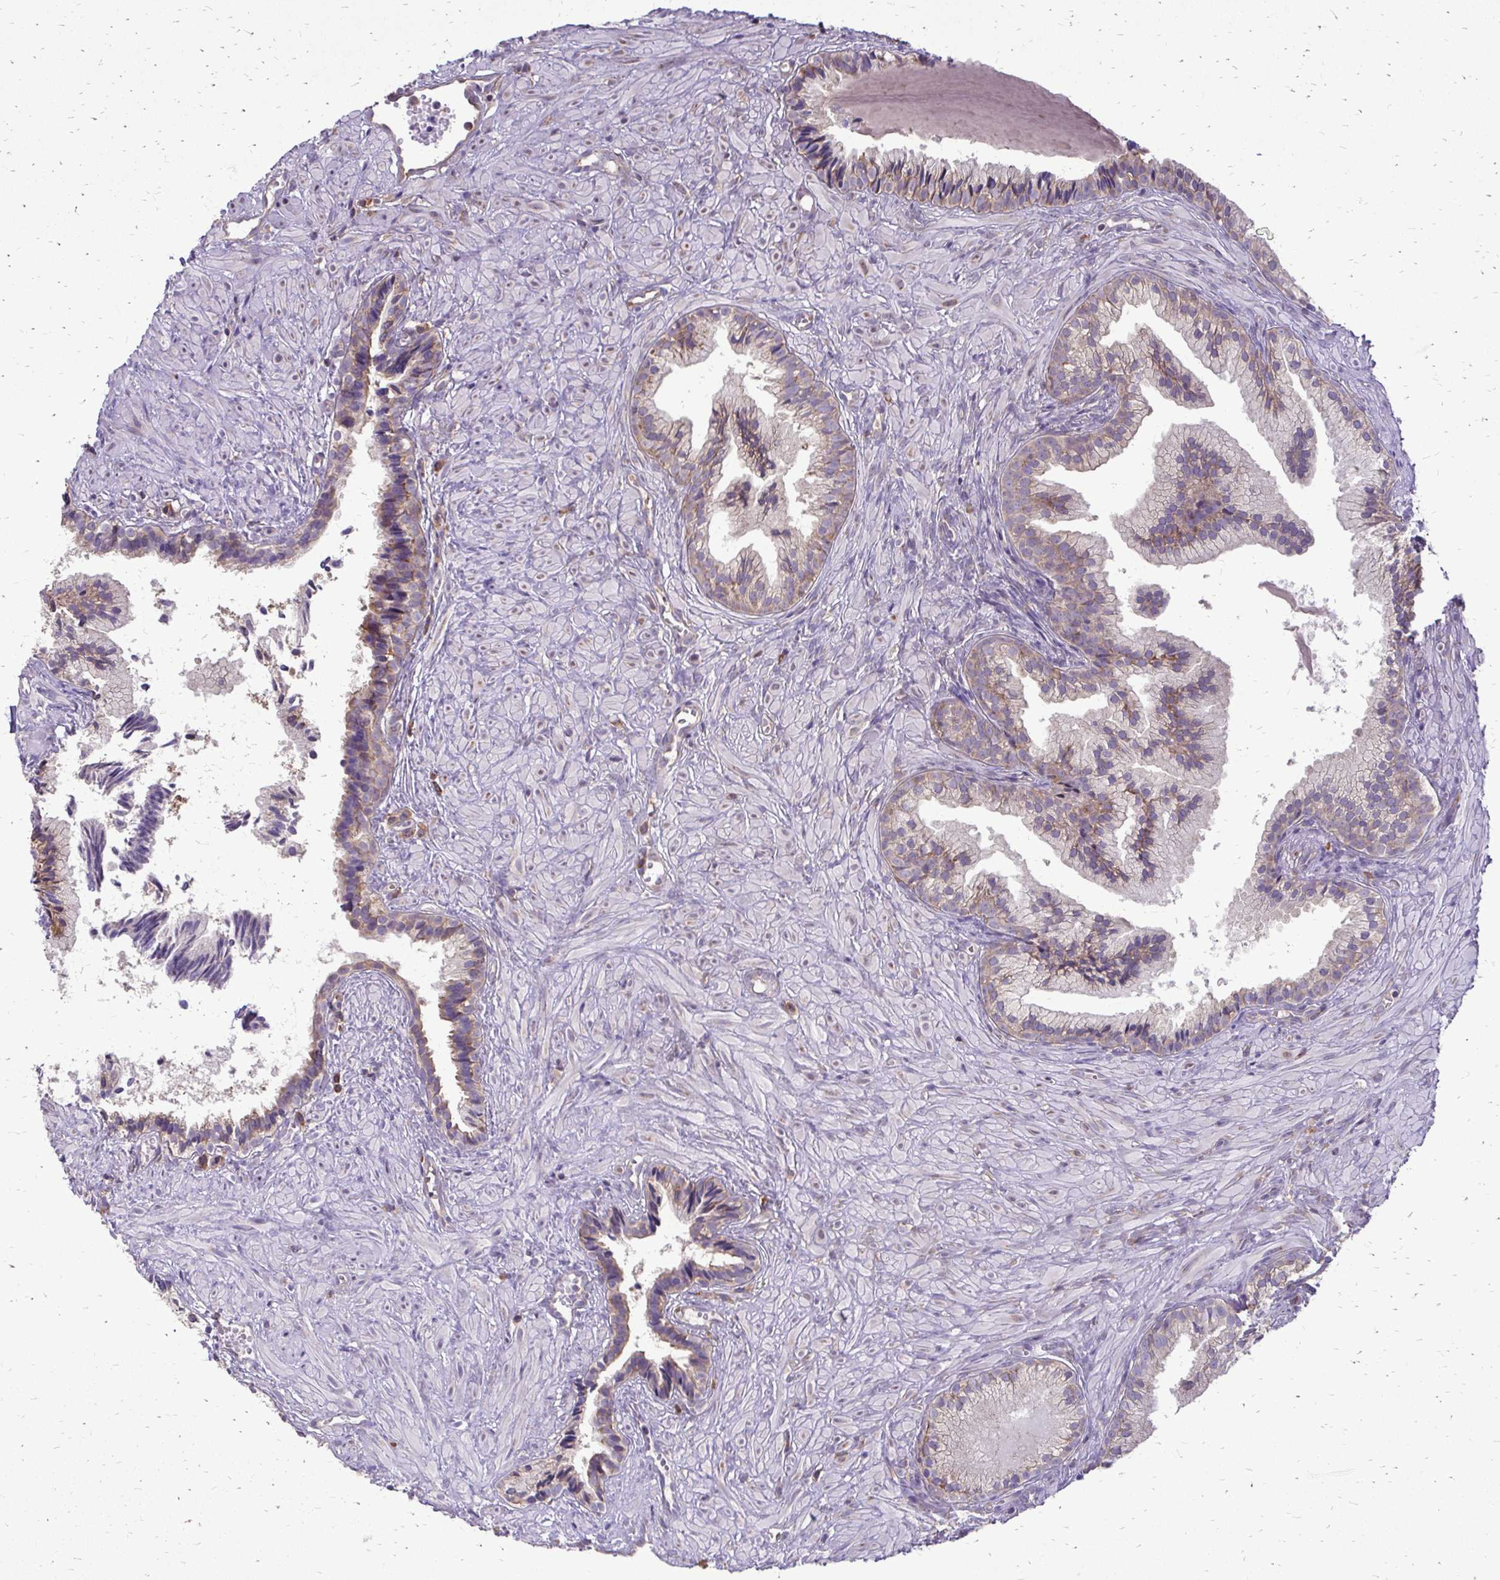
{"staining": {"intensity": "weak", "quantity": "25%-75%", "location": "cytoplasmic/membranous"}, "tissue": "prostate cancer", "cell_type": "Tumor cells", "image_type": "cancer", "snomed": [{"axis": "morphology", "description": "Adenocarcinoma, High grade"}, {"axis": "topography", "description": "Prostate"}], "caption": "Immunohistochemistry micrograph of prostate cancer stained for a protein (brown), which reveals low levels of weak cytoplasmic/membranous positivity in approximately 25%-75% of tumor cells.", "gene": "RPS3", "patient": {"sex": "male", "age": 81}}